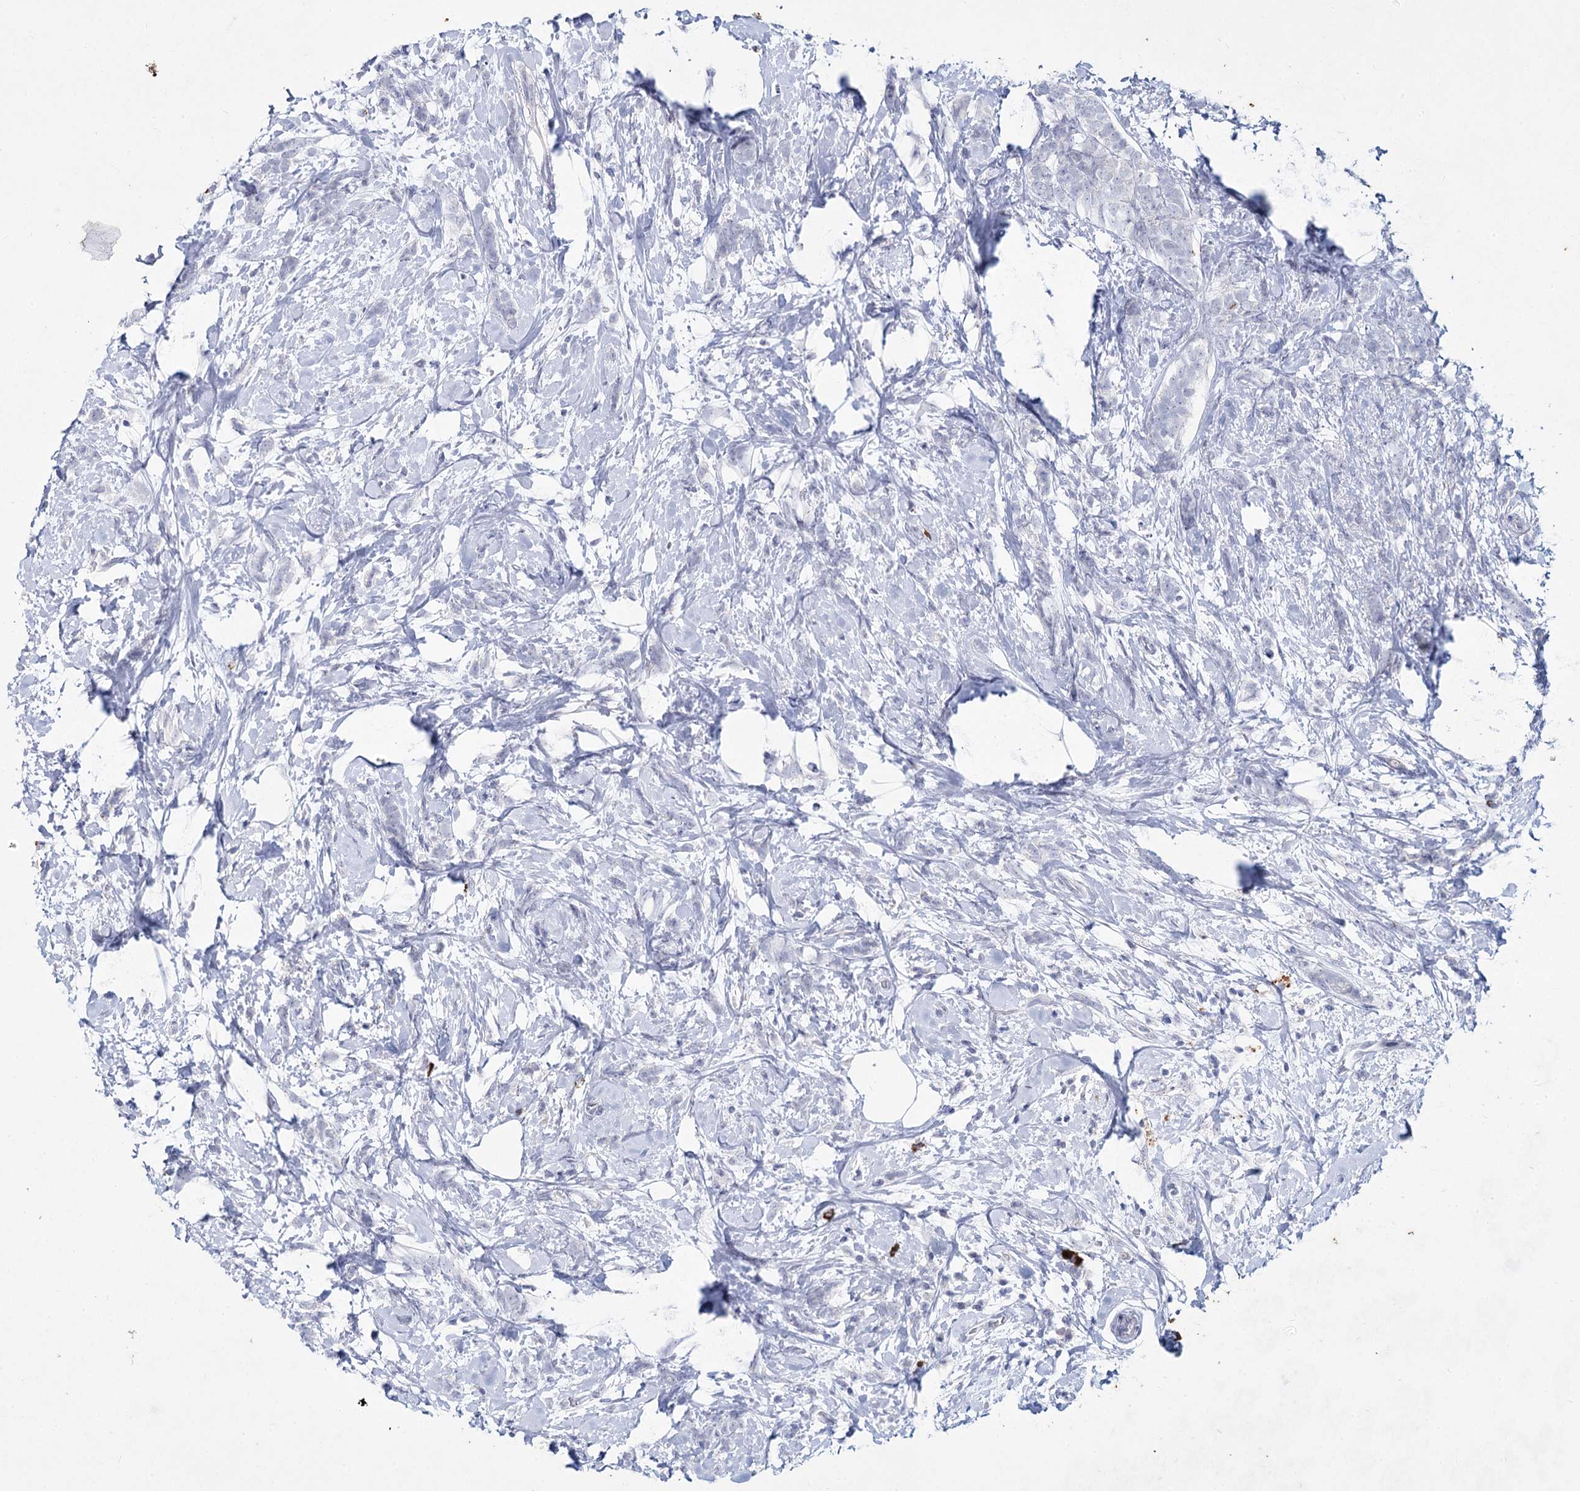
{"staining": {"intensity": "moderate", "quantity": "<25%", "location": "cytoplasmic/membranous"}, "tissue": "breast cancer", "cell_type": "Tumor cells", "image_type": "cancer", "snomed": [{"axis": "morphology", "description": "Lobular carcinoma"}, {"axis": "topography", "description": "Breast"}], "caption": "Immunohistochemical staining of breast cancer (lobular carcinoma) demonstrates moderate cytoplasmic/membranous protein staining in about <25% of tumor cells.", "gene": "CCDC73", "patient": {"sex": "female", "age": 58}}